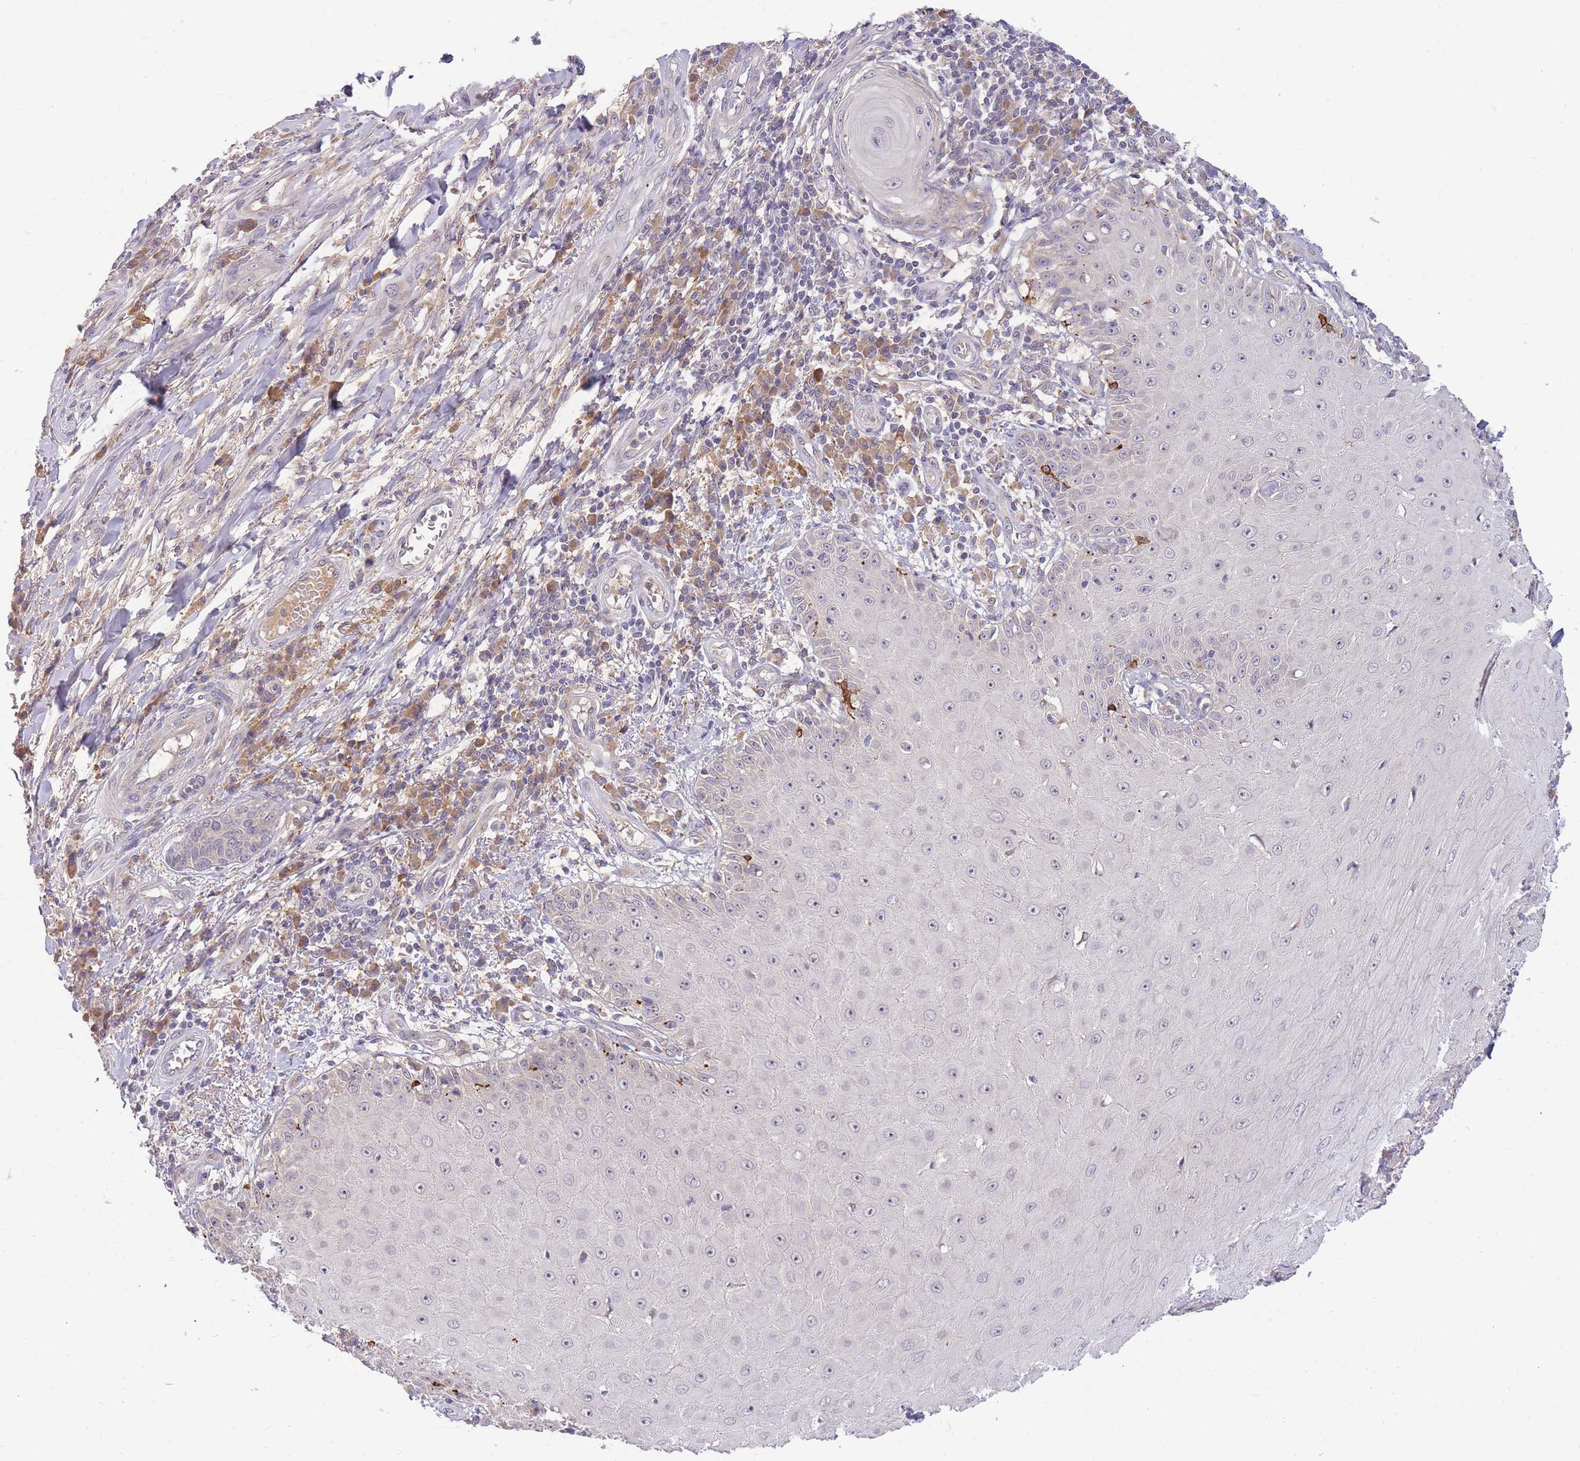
{"staining": {"intensity": "negative", "quantity": "none", "location": "none"}, "tissue": "skin cancer", "cell_type": "Tumor cells", "image_type": "cancer", "snomed": [{"axis": "morphology", "description": "Squamous cell carcinoma, NOS"}, {"axis": "topography", "description": "Skin"}], "caption": "Skin cancer was stained to show a protein in brown. There is no significant positivity in tumor cells. (DAB immunohistochemistry, high magnification).", "gene": "ZNF577", "patient": {"sex": "male", "age": 70}}